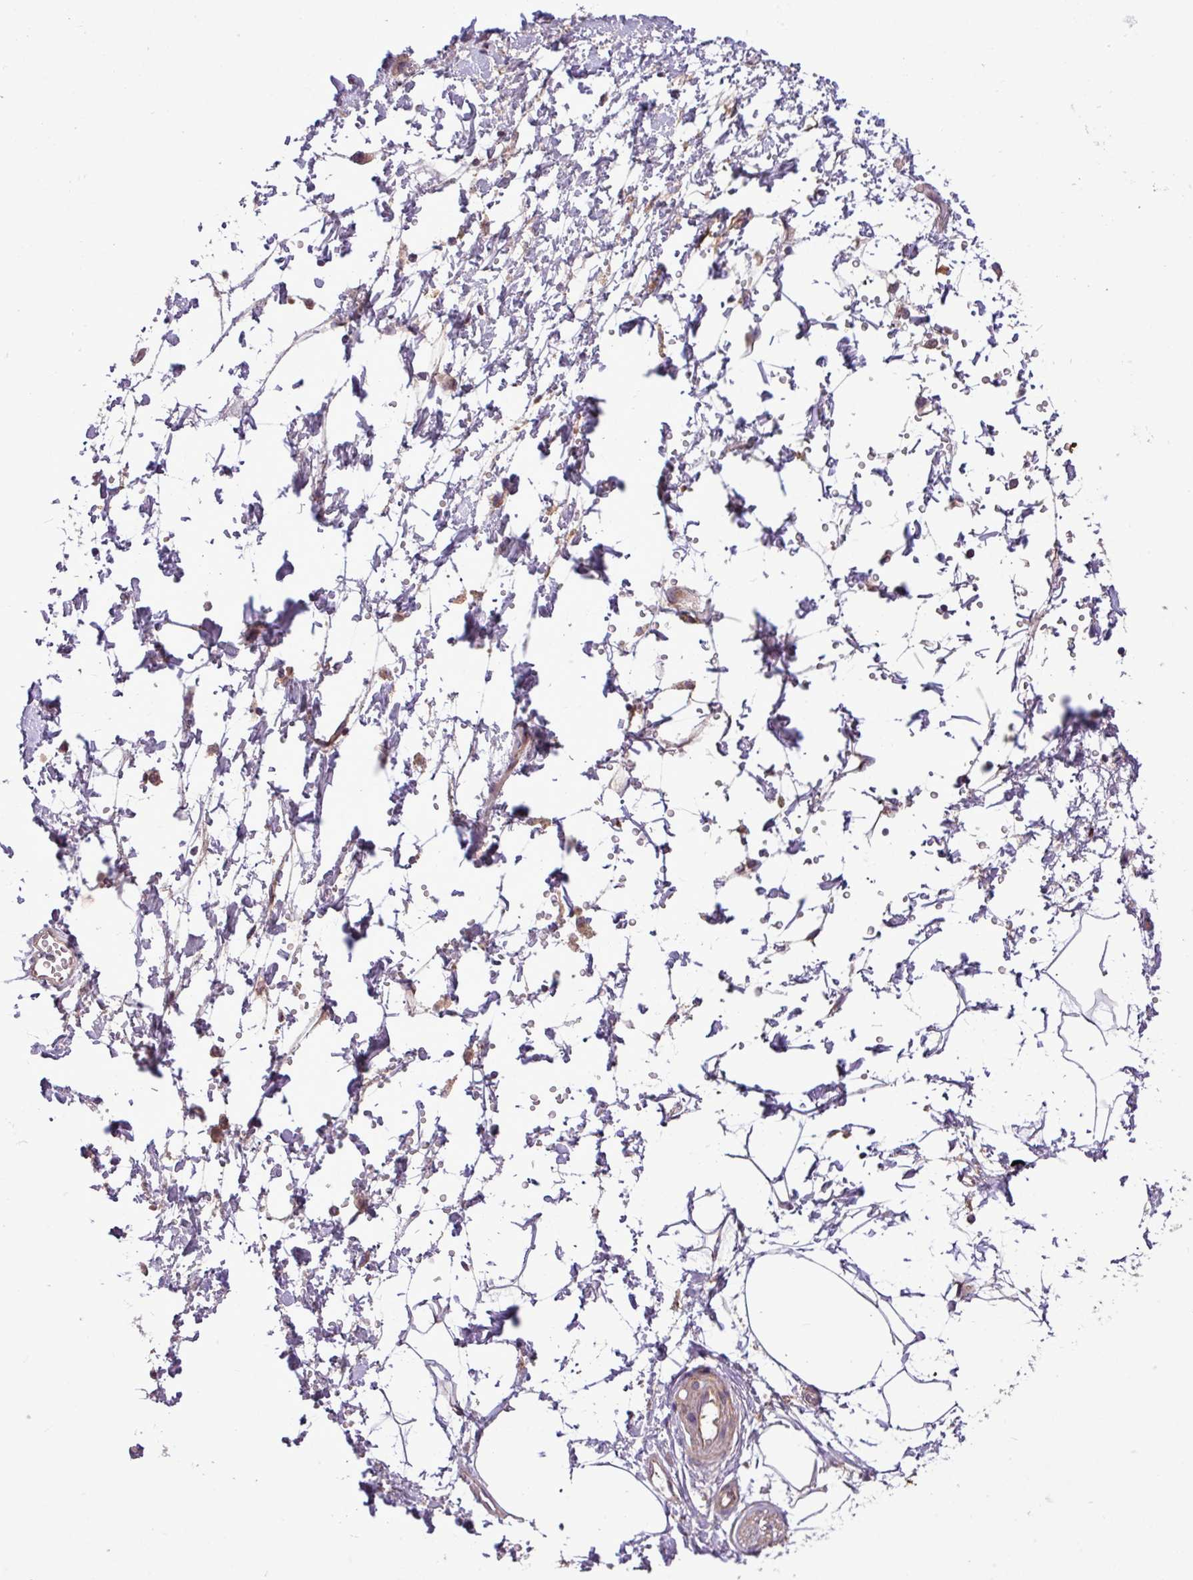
{"staining": {"intensity": "negative", "quantity": "none", "location": "none"}, "tissue": "adipose tissue", "cell_type": "Adipocytes", "image_type": "normal", "snomed": [{"axis": "morphology", "description": "Normal tissue, NOS"}, {"axis": "topography", "description": "Prostate"}, {"axis": "topography", "description": "Peripheral nerve tissue"}], "caption": "DAB (3,3'-diaminobenzidine) immunohistochemical staining of benign adipose tissue exhibits no significant expression in adipocytes. (Immunohistochemistry (ihc), brightfield microscopy, high magnification).", "gene": "TIMM10B", "patient": {"sex": "male", "age": 55}}